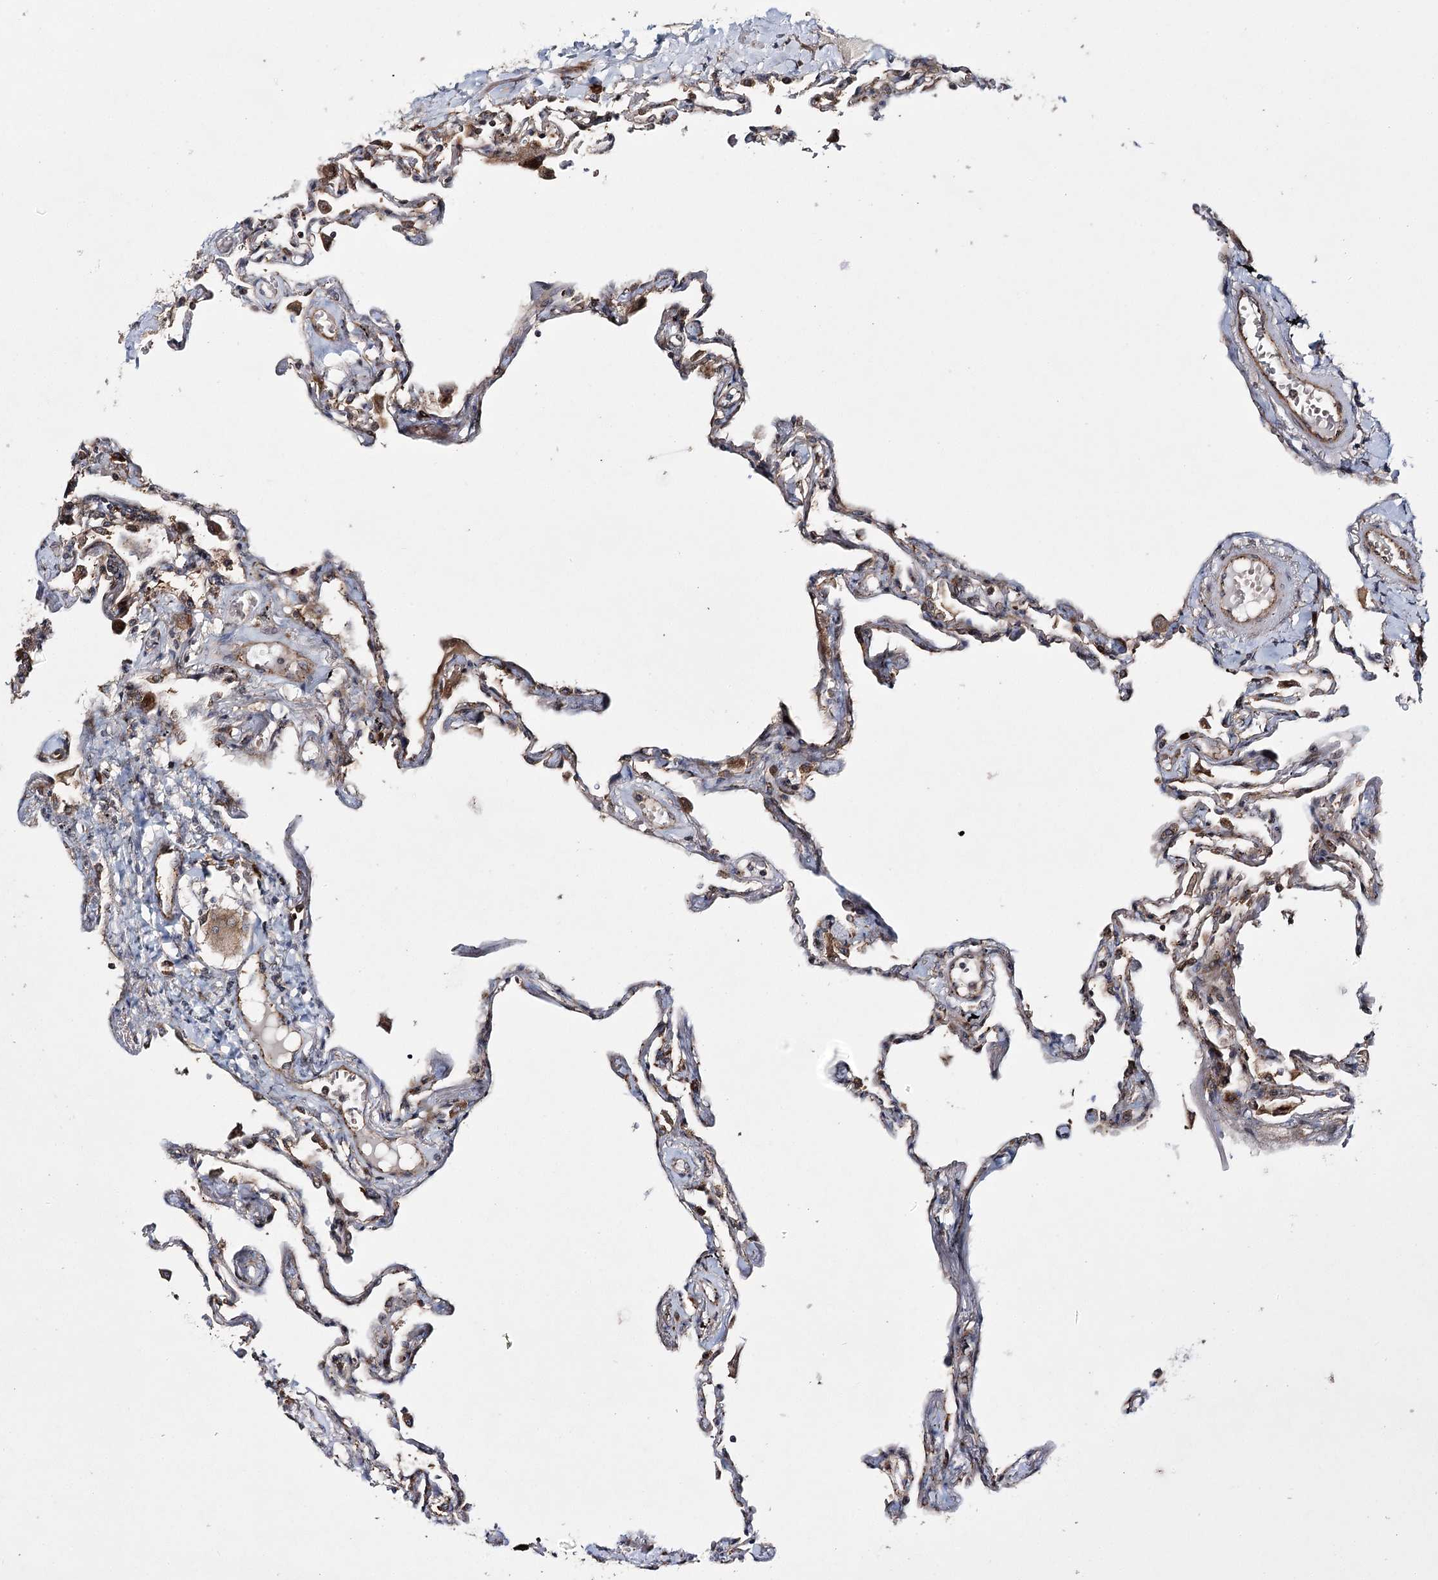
{"staining": {"intensity": "moderate", "quantity": "25%-75%", "location": "cytoplasmic/membranous"}, "tissue": "lung", "cell_type": "Alveolar cells", "image_type": "normal", "snomed": [{"axis": "morphology", "description": "Normal tissue, NOS"}, {"axis": "topography", "description": "Lung"}], "caption": "Normal lung demonstrates moderate cytoplasmic/membranous staining in approximately 25%-75% of alveolar cells (Stains: DAB (3,3'-diaminobenzidine) in brown, nuclei in blue, Microscopy: brightfield microscopy at high magnification)..", "gene": "HECTD2", "patient": {"sex": "female", "age": 67}}